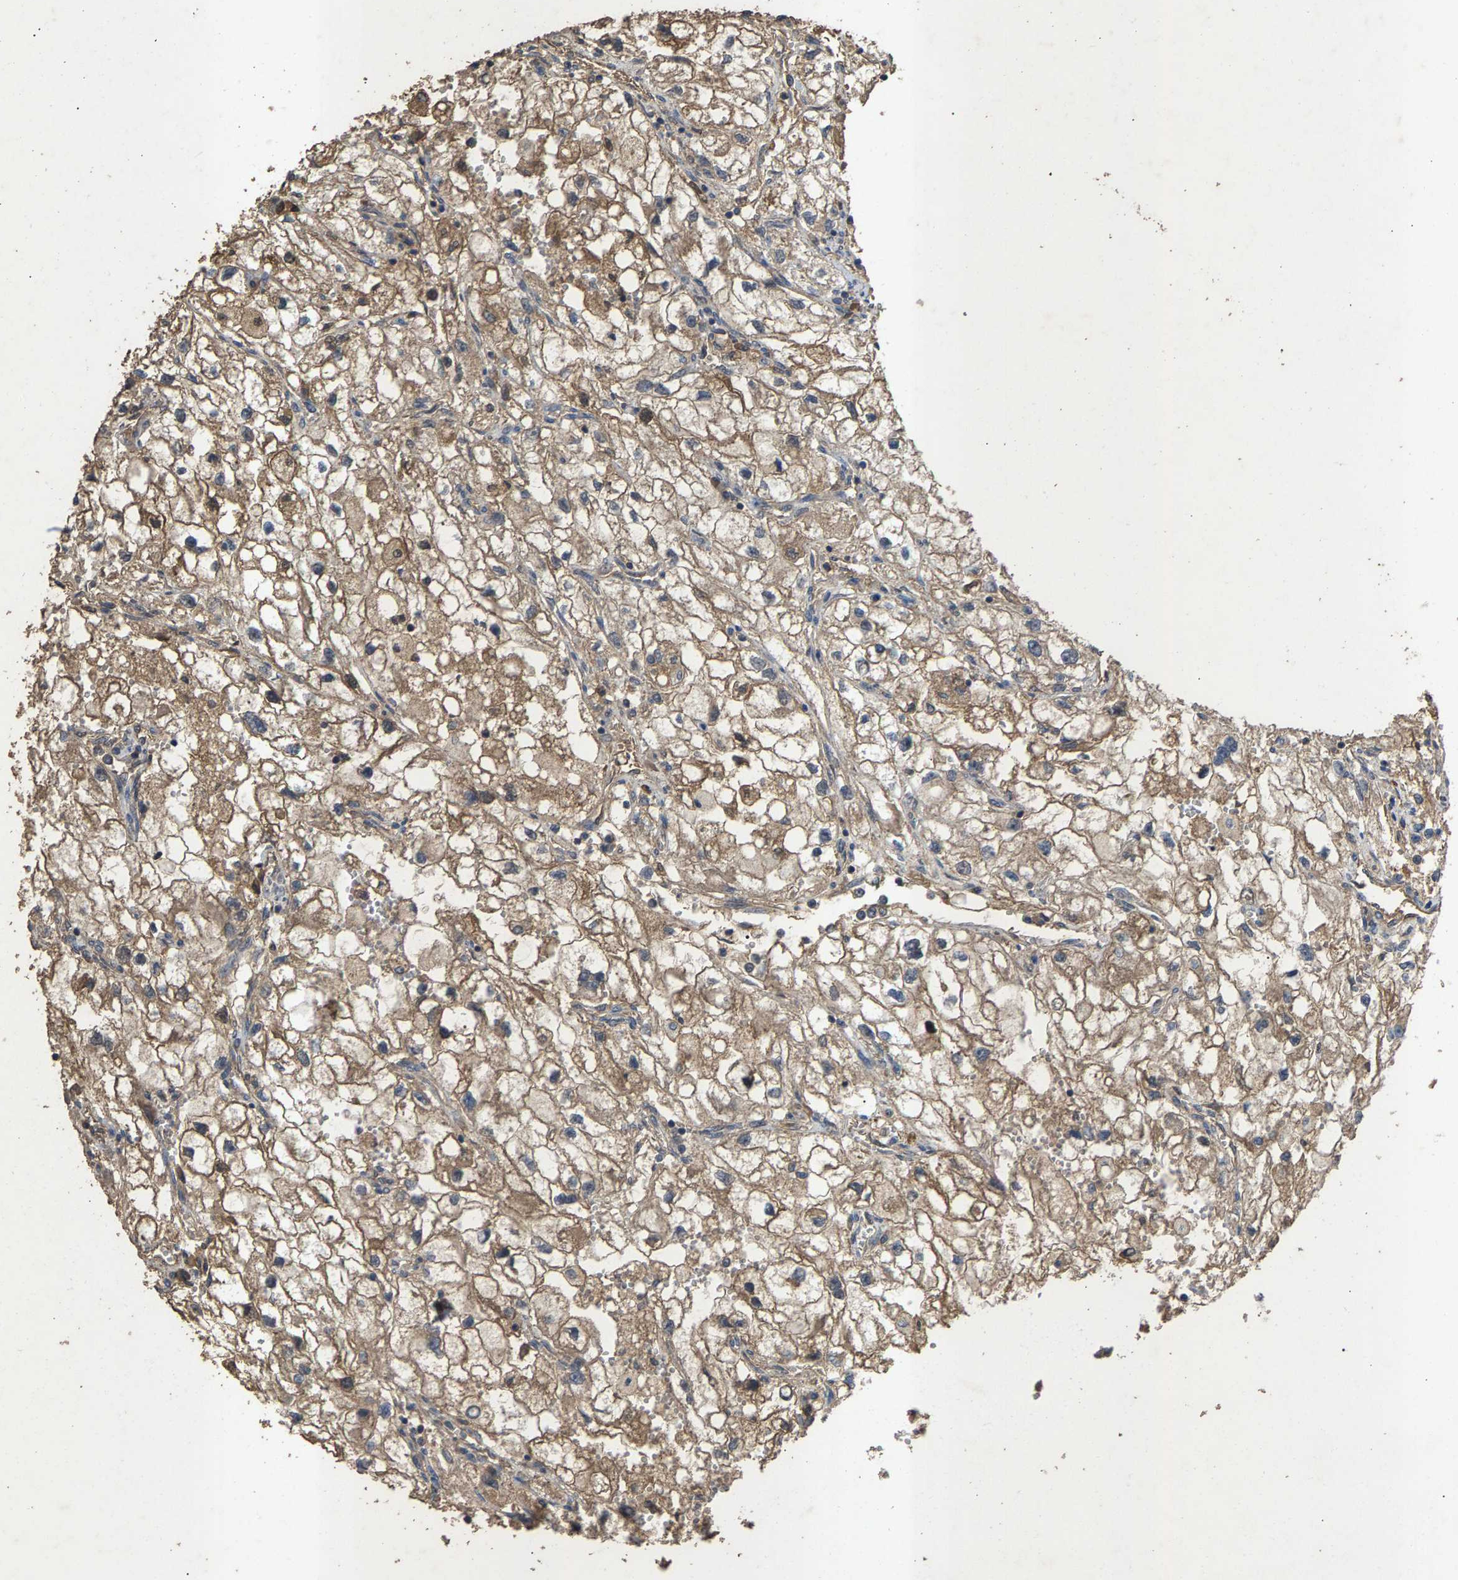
{"staining": {"intensity": "moderate", "quantity": ">75%", "location": "cytoplasmic/membranous"}, "tissue": "renal cancer", "cell_type": "Tumor cells", "image_type": "cancer", "snomed": [{"axis": "morphology", "description": "Adenocarcinoma, NOS"}, {"axis": "topography", "description": "Kidney"}], "caption": "Moderate cytoplasmic/membranous positivity is identified in about >75% of tumor cells in renal cancer.", "gene": "HTRA3", "patient": {"sex": "female", "age": 70}}